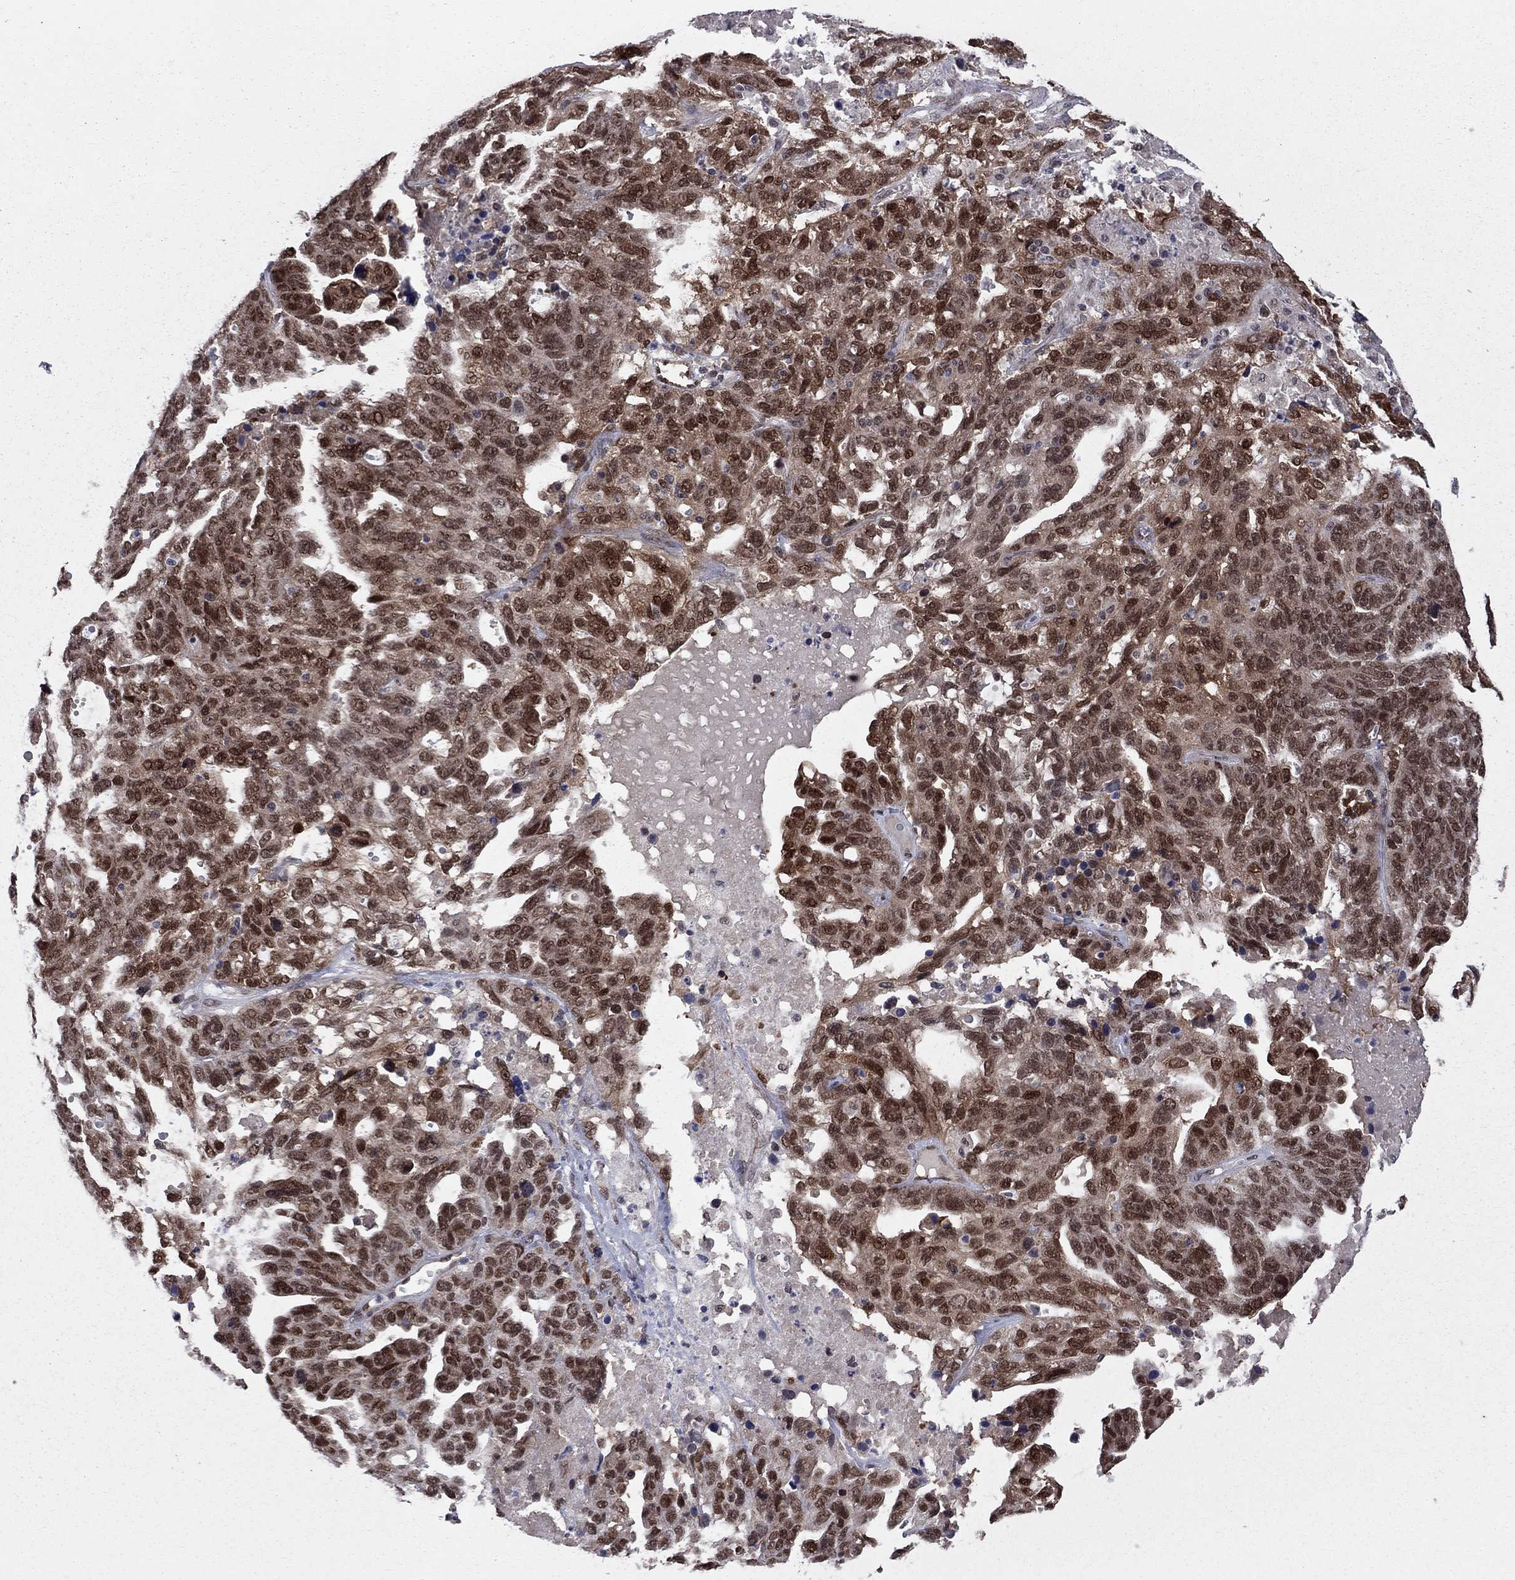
{"staining": {"intensity": "strong", "quantity": "25%-75%", "location": "nuclear"}, "tissue": "ovarian cancer", "cell_type": "Tumor cells", "image_type": "cancer", "snomed": [{"axis": "morphology", "description": "Cystadenocarcinoma, serous, NOS"}, {"axis": "topography", "description": "Ovary"}], "caption": "Immunohistochemical staining of ovarian cancer shows high levels of strong nuclear expression in approximately 25%-75% of tumor cells.", "gene": "SAP30L", "patient": {"sex": "female", "age": 71}}